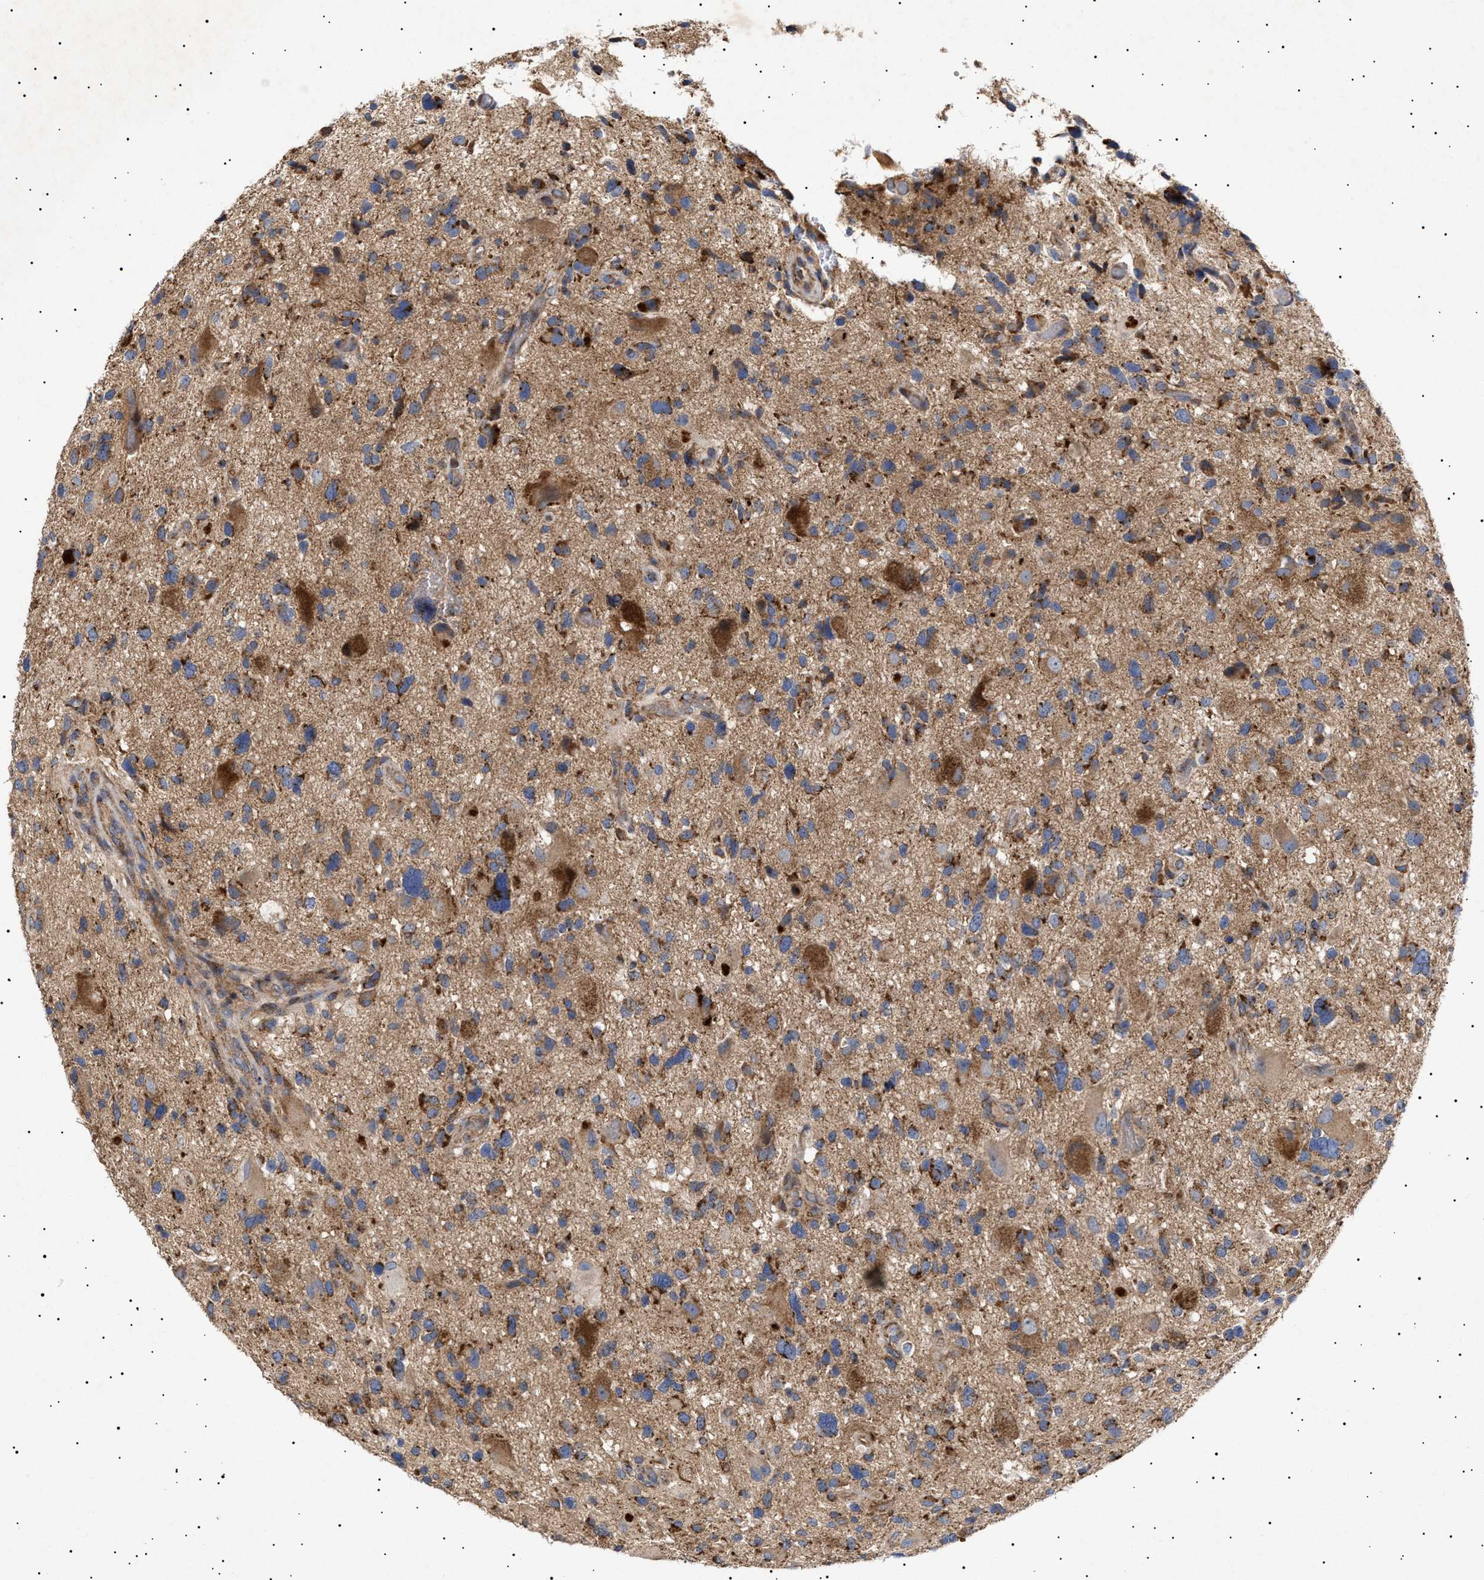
{"staining": {"intensity": "strong", "quantity": ">75%", "location": "cytoplasmic/membranous"}, "tissue": "glioma", "cell_type": "Tumor cells", "image_type": "cancer", "snomed": [{"axis": "morphology", "description": "Glioma, malignant, High grade"}, {"axis": "topography", "description": "Brain"}], "caption": "Immunohistochemical staining of malignant high-grade glioma displays strong cytoplasmic/membranous protein staining in approximately >75% of tumor cells.", "gene": "MRPL10", "patient": {"sex": "male", "age": 33}}